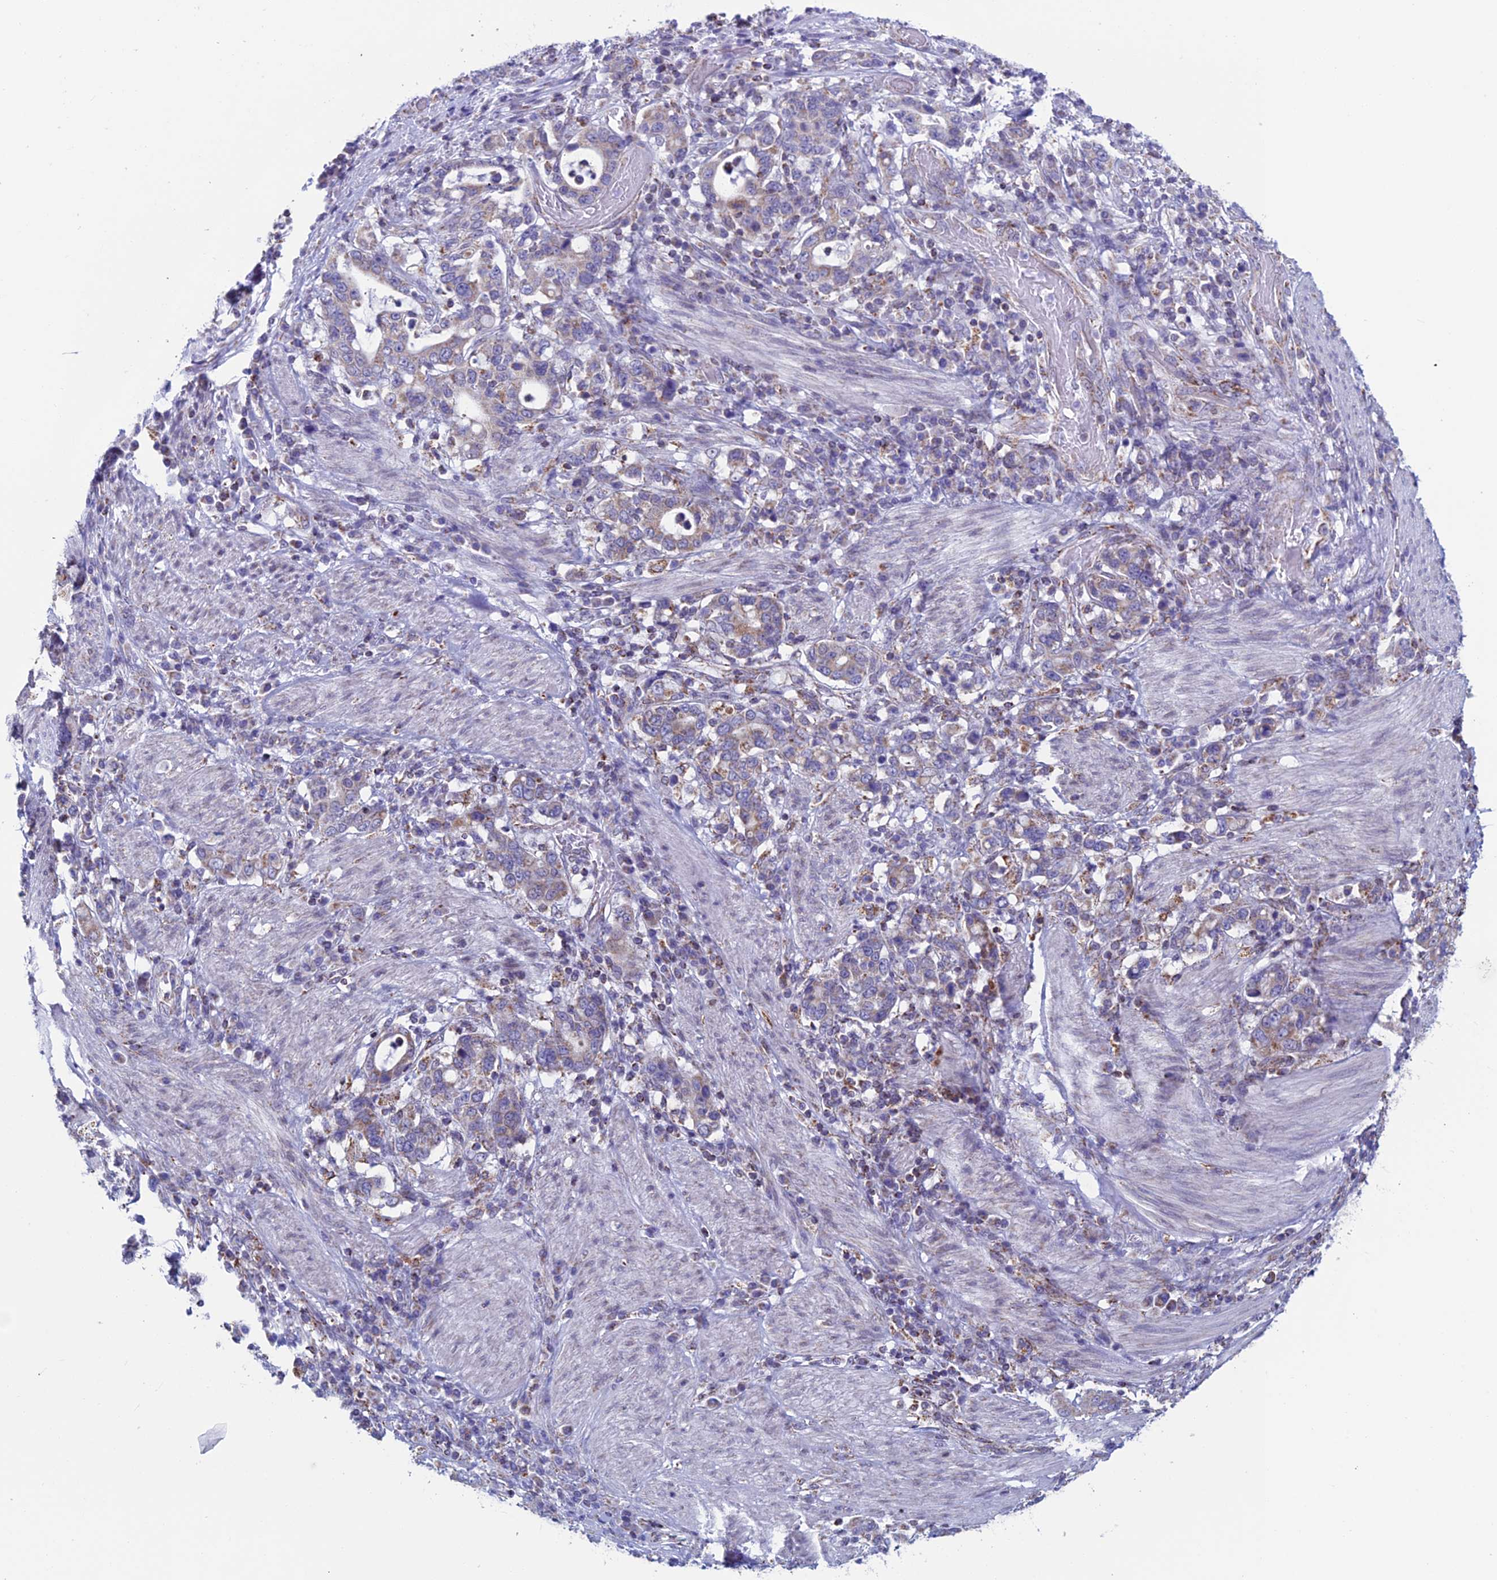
{"staining": {"intensity": "moderate", "quantity": "<25%", "location": "cytoplasmic/membranous"}, "tissue": "stomach cancer", "cell_type": "Tumor cells", "image_type": "cancer", "snomed": [{"axis": "morphology", "description": "Adenocarcinoma, NOS"}, {"axis": "topography", "description": "Stomach, upper"}, {"axis": "topography", "description": "Stomach"}], "caption": "A photomicrograph of human stomach adenocarcinoma stained for a protein displays moderate cytoplasmic/membranous brown staining in tumor cells. (Brightfield microscopy of DAB IHC at high magnification).", "gene": "ZNG1B", "patient": {"sex": "male", "age": 62}}